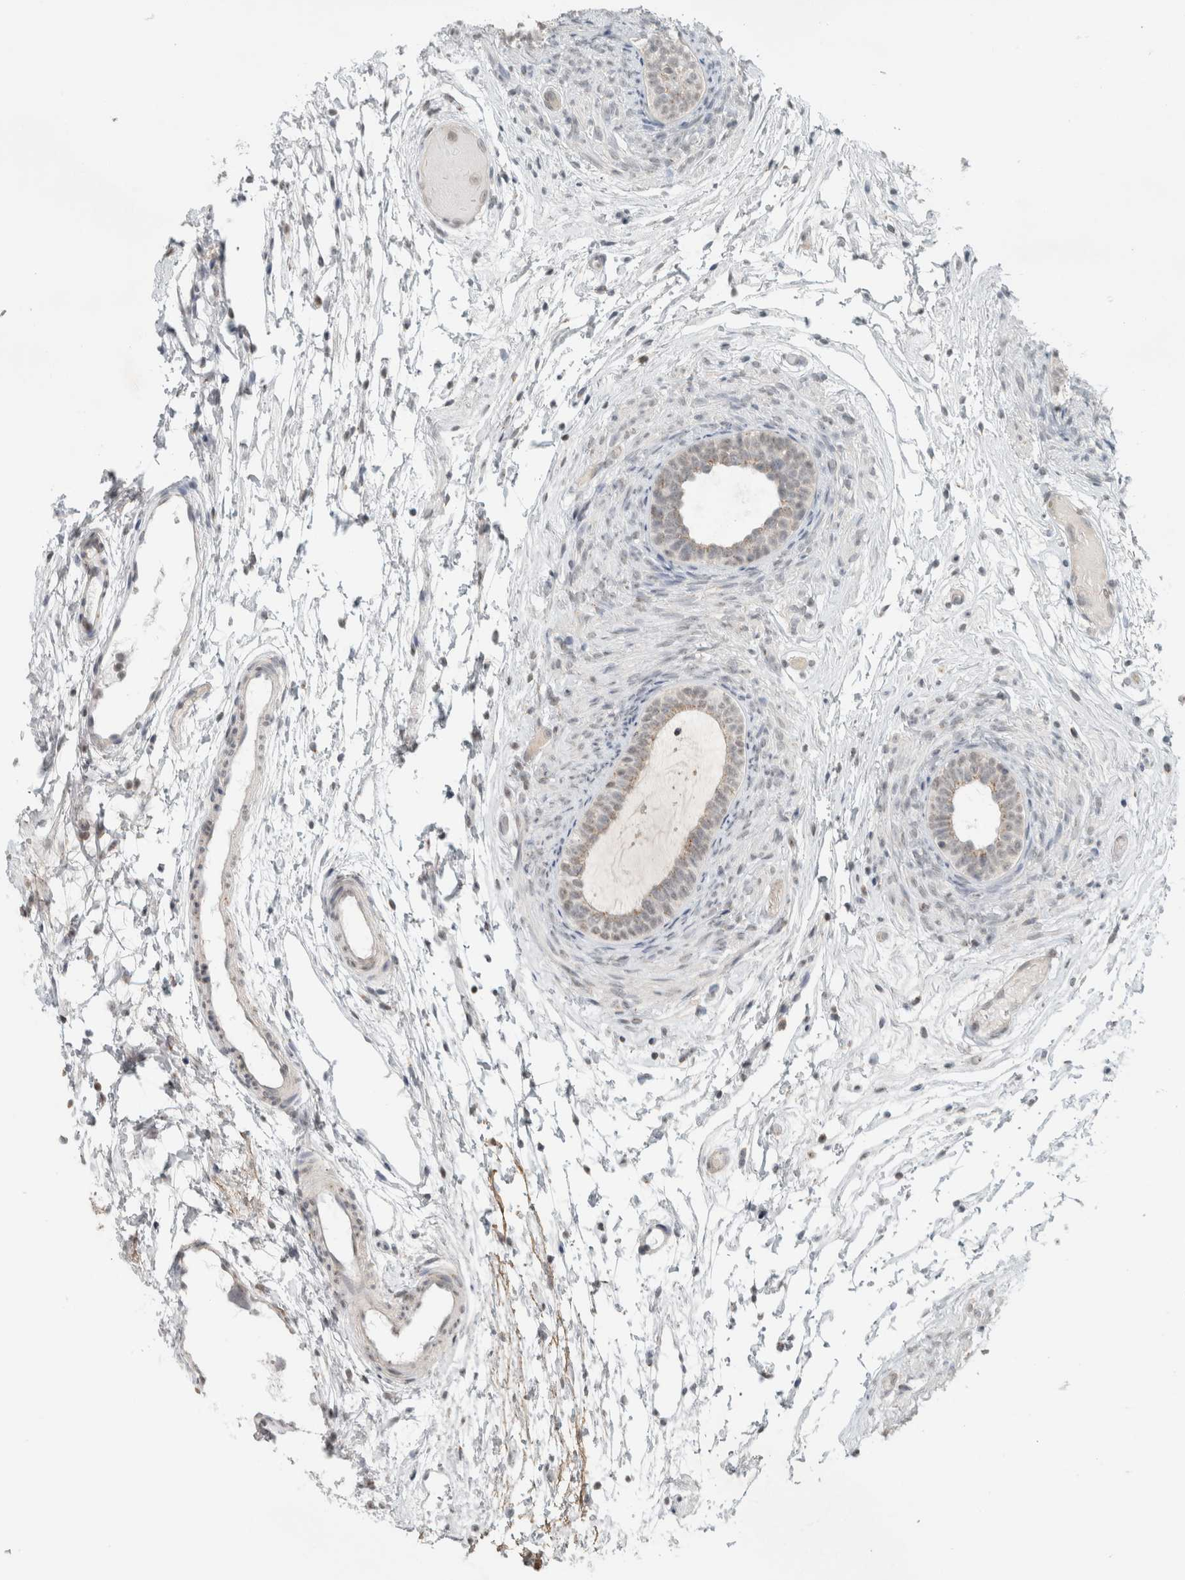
{"staining": {"intensity": "weak", "quantity": ">75%", "location": "cytoplasmic/membranous"}, "tissue": "epididymis", "cell_type": "Glandular cells", "image_type": "normal", "snomed": [{"axis": "morphology", "description": "Normal tissue, NOS"}, {"axis": "topography", "description": "Epididymis"}], "caption": "Immunohistochemical staining of unremarkable epididymis reveals low levels of weak cytoplasmic/membranous expression in about >75% of glandular cells.", "gene": "TRIT1", "patient": {"sex": "male", "age": 5}}